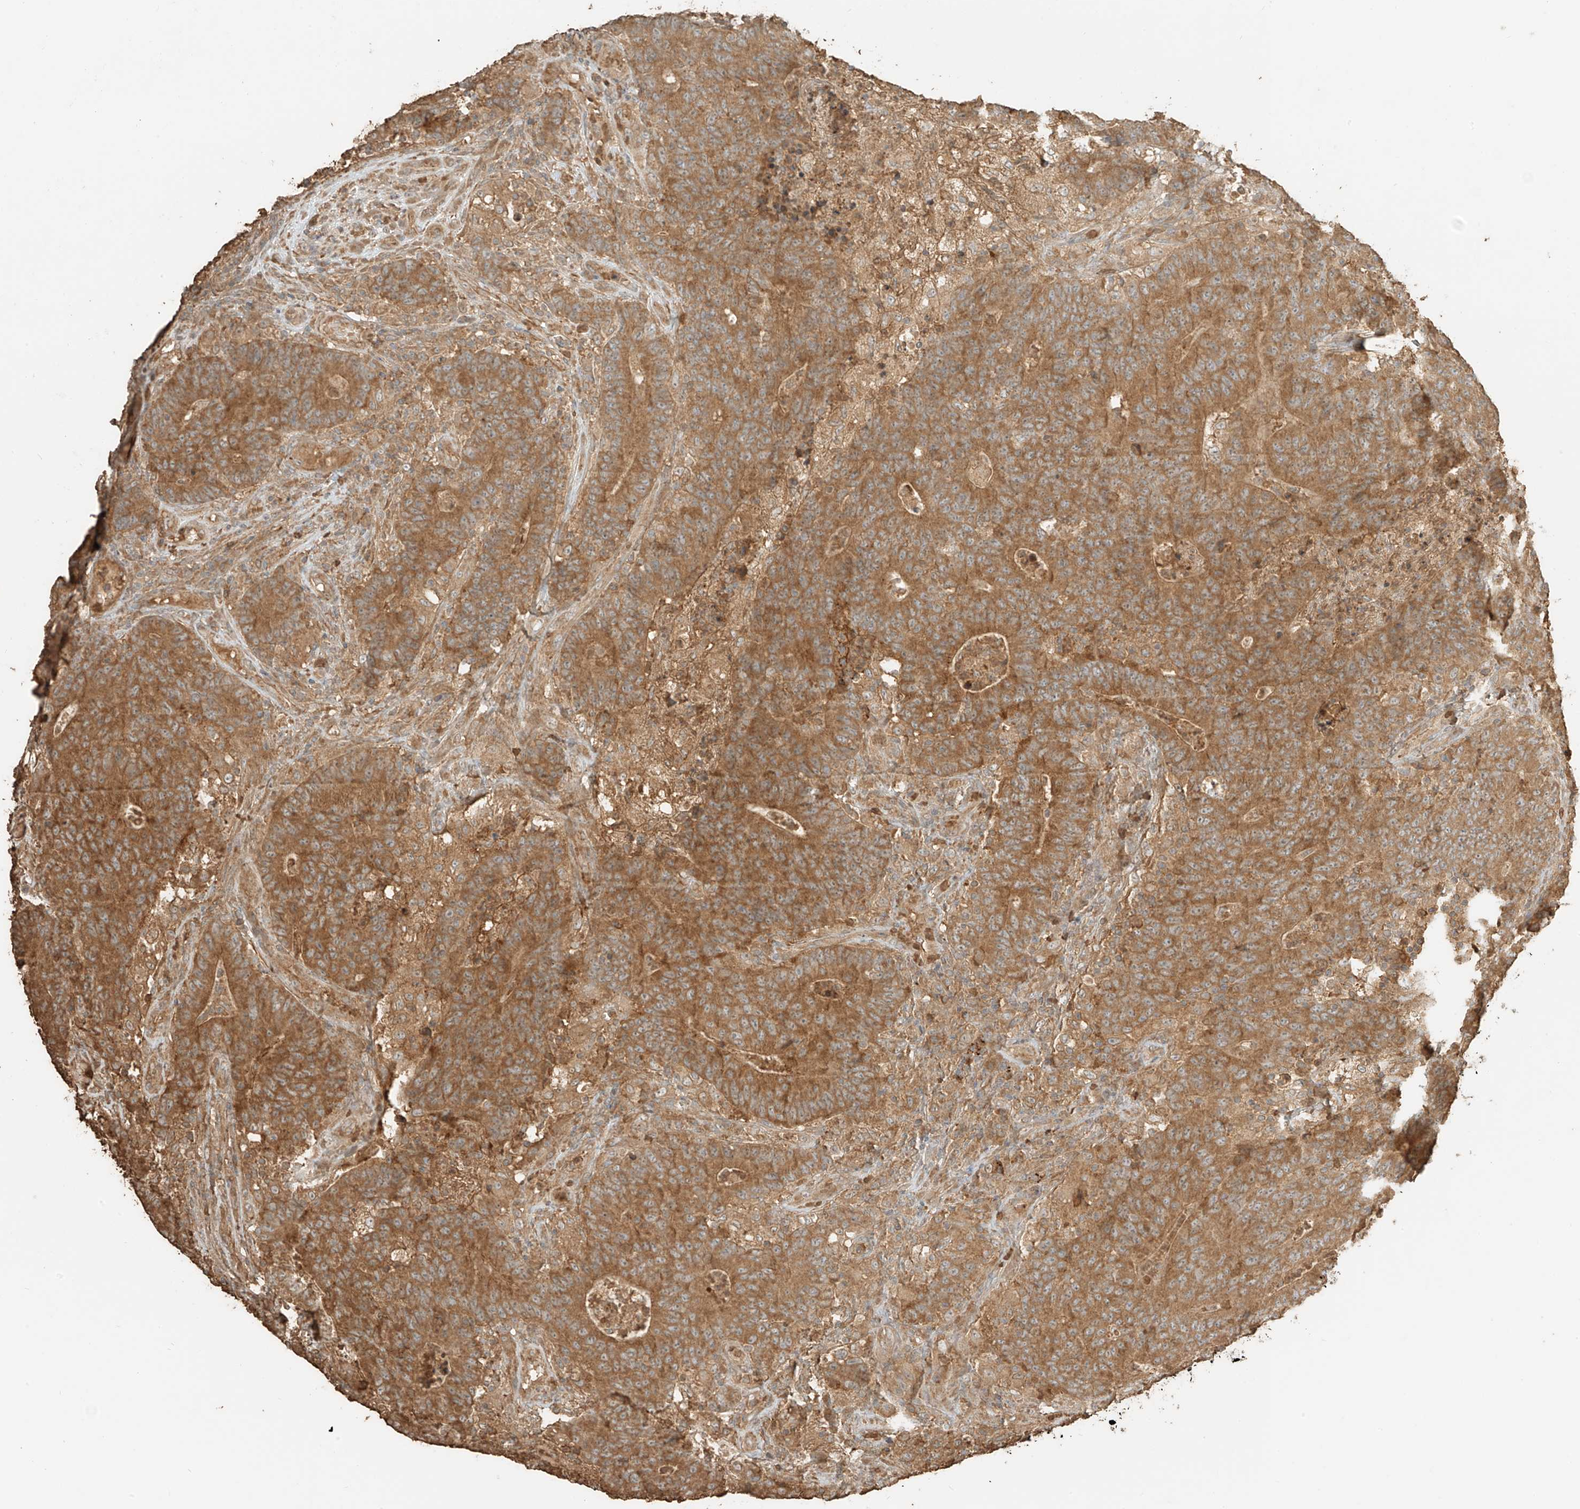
{"staining": {"intensity": "moderate", "quantity": ">75%", "location": "cytoplasmic/membranous"}, "tissue": "colorectal cancer", "cell_type": "Tumor cells", "image_type": "cancer", "snomed": [{"axis": "morphology", "description": "Normal tissue, NOS"}, {"axis": "morphology", "description": "Adenocarcinoma, NOS"}, {"axis": "topography", "description": "Colon"}], "caption": "Human colorectal adenocarcinoma stained with a protein marker shows moderate staining in tumor cells.", "gene": "RFTN2", "patient": {"sex": "female", "age": 75}}